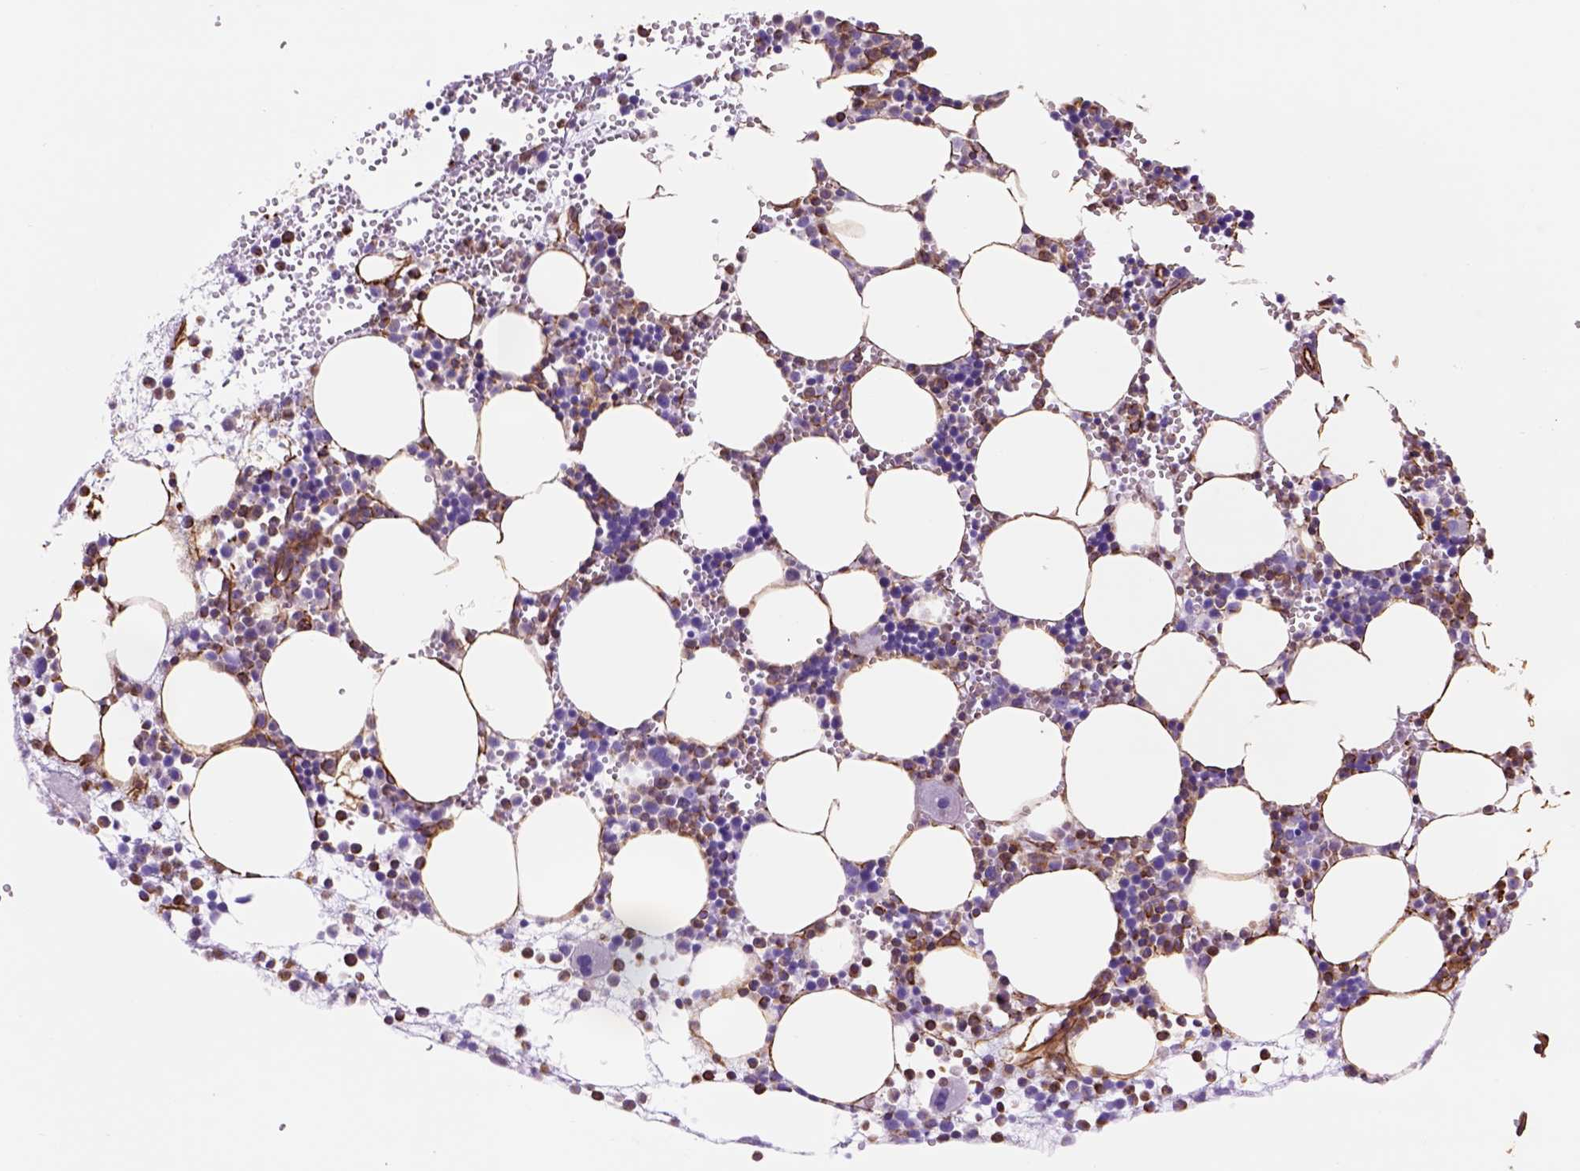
{"staining": {"intensity": "moderate", "quantity": "25%-75%", "location": "cytoplasmic/membranous"}, "tissue": "bone marrow", "cell_type": "Hematopoietic cells", "image_type": "normal", "snomed": [{"axis": "morphology", "description": "Normal tissue, NOS"}, {"axis": "topography", "description": "Bone marrow"}], "caption": "This image demonstrates immunohistochemistry staining of unremarkable human bone marrow, with medium moderate cytoplasmic/membranous positivity in about 25%-75% of hematopoietic cells.", "gene": "ZZZ3", "patient": {"sex": "male", "age": 89}}